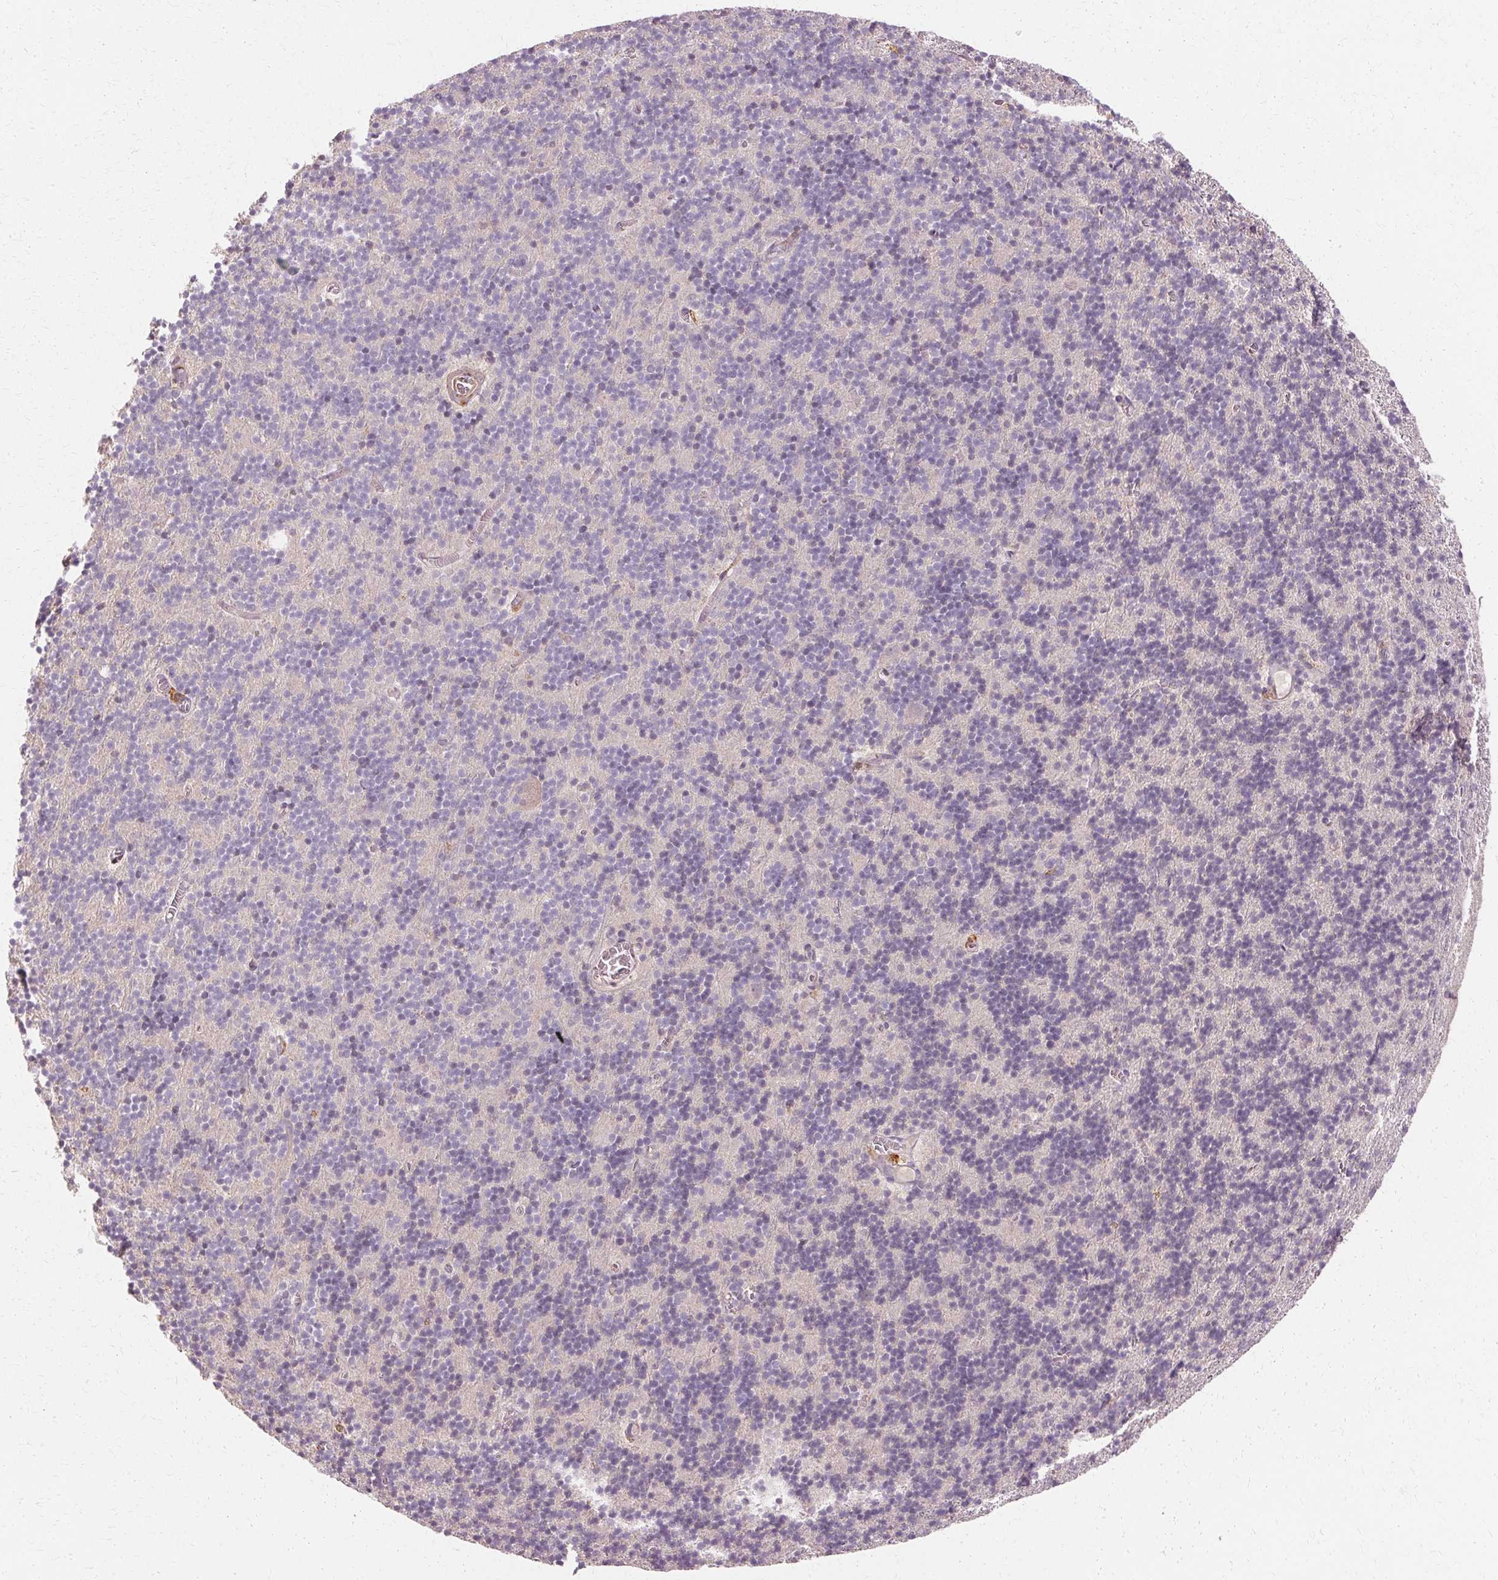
{"staining": {"intensity": "negative", "quantity": "none", "location": "none"}, "tissue": "cerebellum", "cell_type": "Cells in granular layer", "image_type": "normal", "snomed": [{"axis": "morphology", "description": "Normal tissue, NOS"}, {"axis": "topography", "description": "Cerebellum"}], "caption": "A high-resolution photomicrograph shows IHC staining of normal cerebellum, which reveals no significant positivity in cells in granular layer.", "gene": "IFNGR1", "patient": {"sex": "male", "age": 70}}